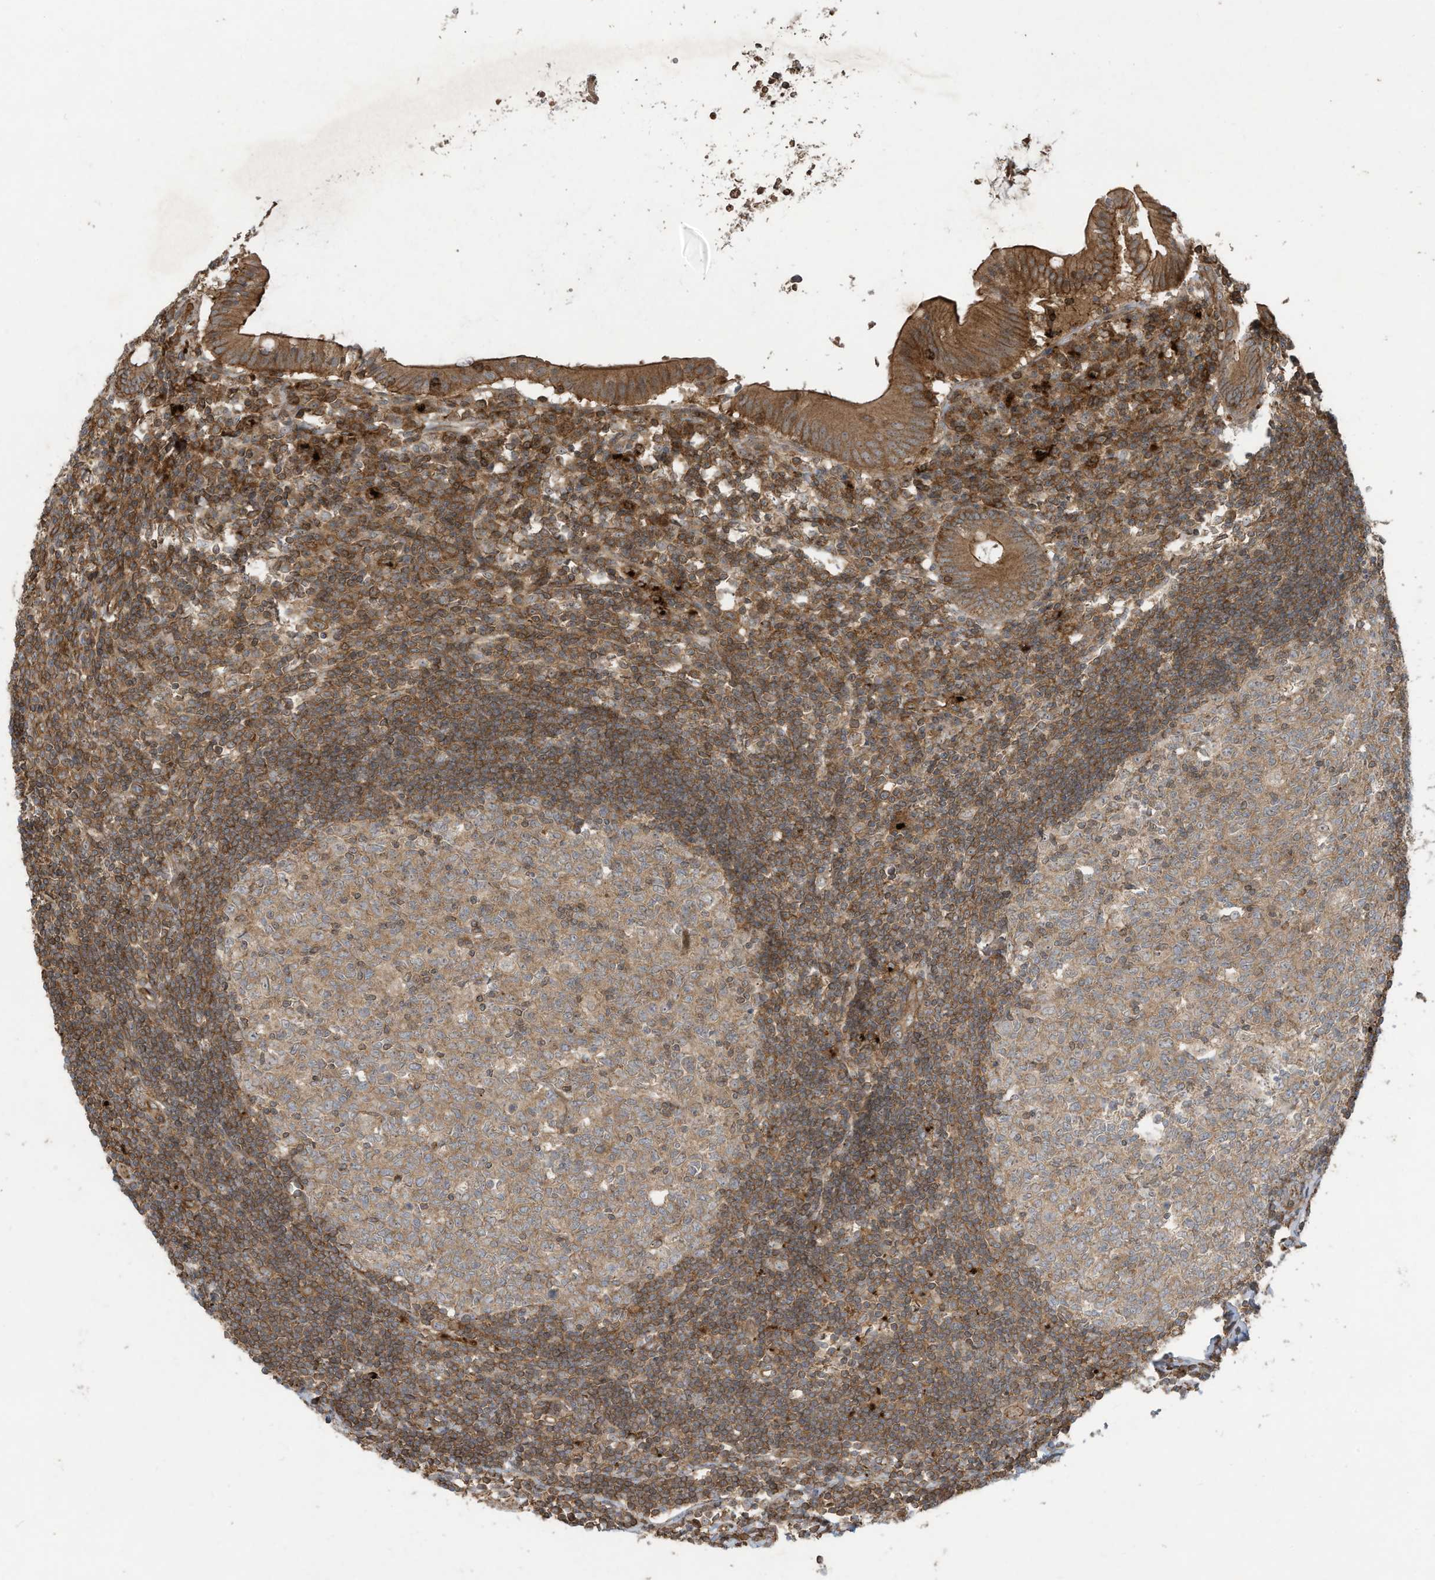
{"staining": {"intensity": "strong", "quantity": ">75%", "location": "cytoplasmic/membranous"}, "tissue": "appendix", "cell_type": "Glandular cells", "image_type": "normal", "snomed": [{"axis": "morphology", "description": "Normal tissue, NOS"}, {"axis": "topography", "description": "Appendix"}], "caption": "A brown stain highlights strong cytoplasmic/membranous expression of a protein in glandular cells of normal appendix. (DAB IHC, brown staining for protein, blue staining for nuclei).", "gene": "DDIT4", "patient": {"sex": "female", "age": 54}}